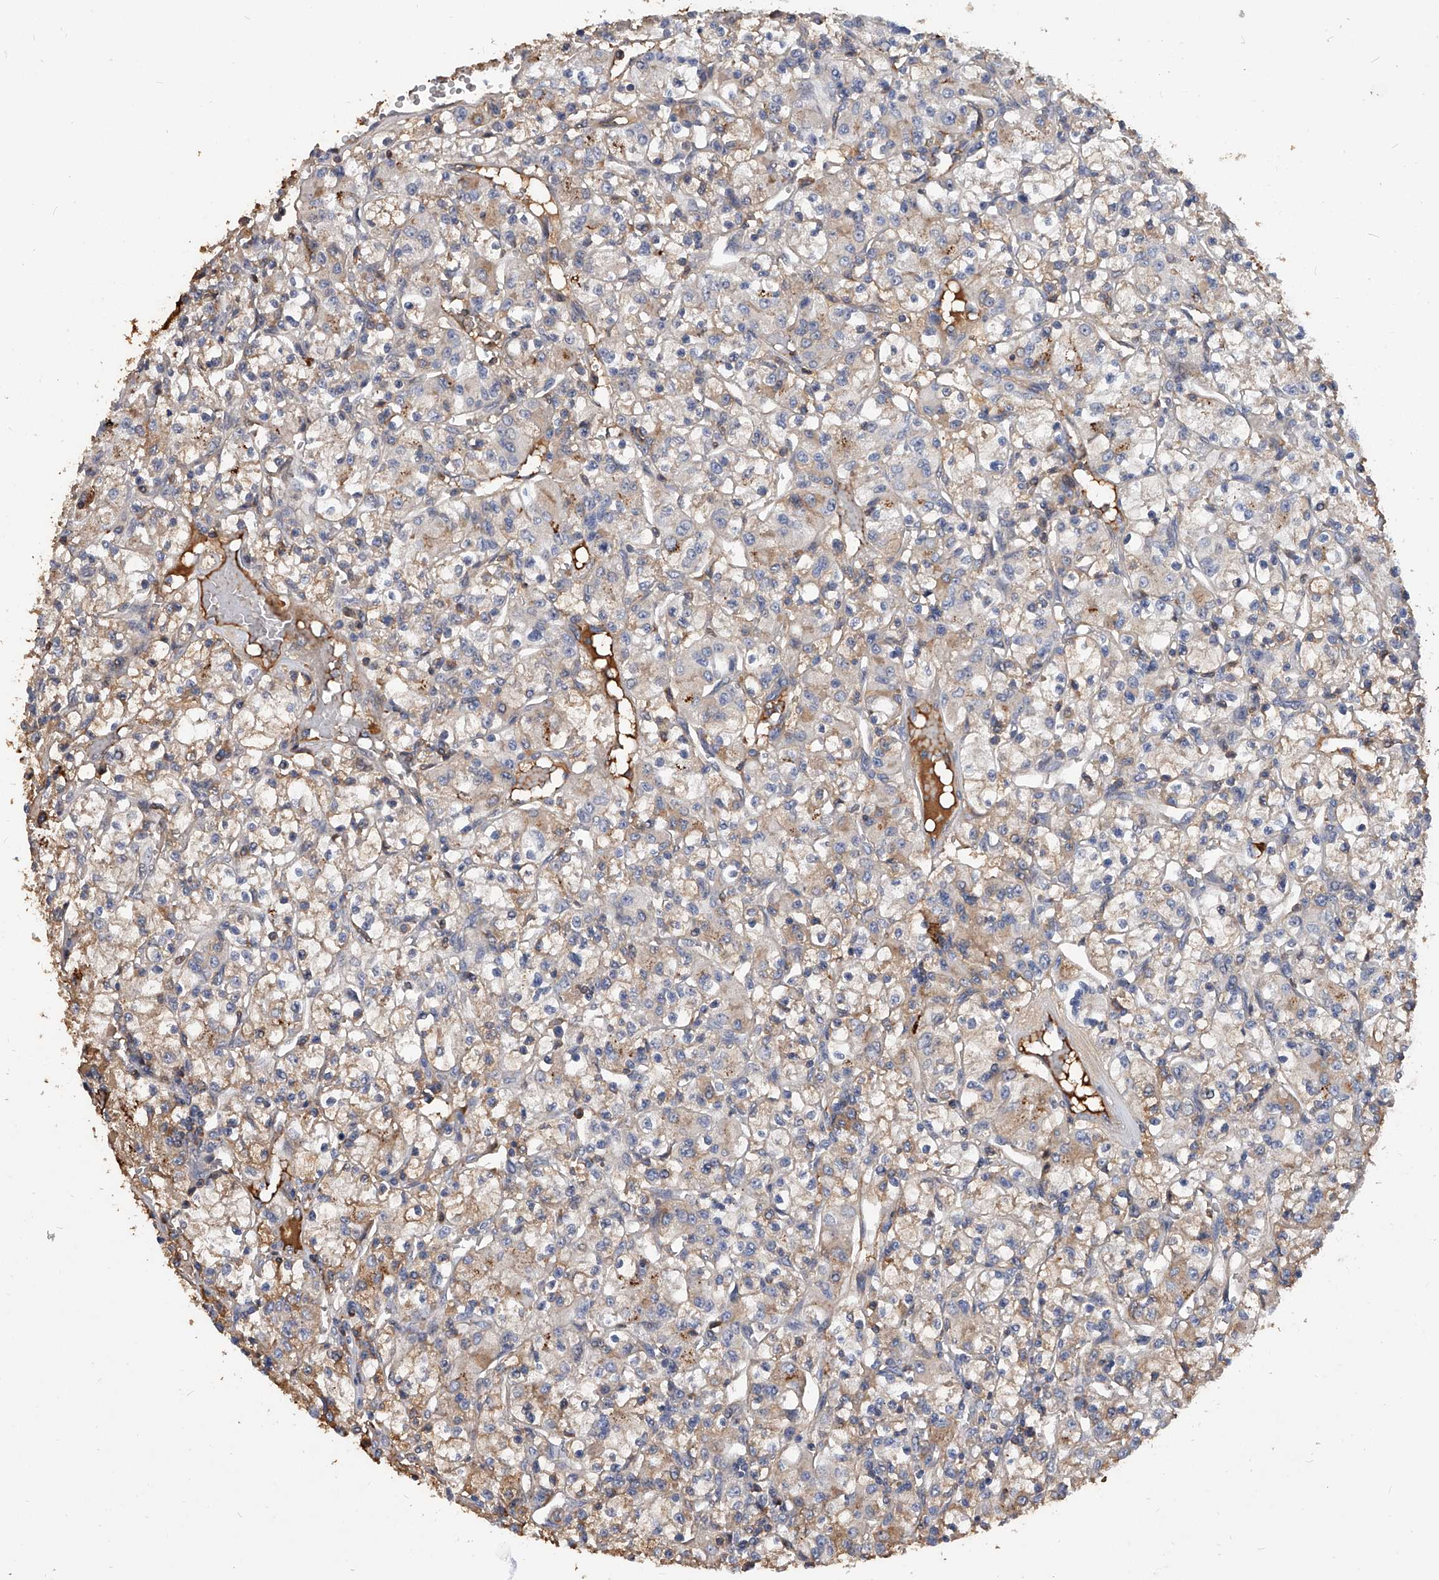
{"staining": {"intensity": "weak", "quantity": ">75%", "location": "cytoplasmic/membranous"}, "tissue": "renal cancer", "cell_type": "Tumor cells", "image_type": "cancer", "snomed": [{"axis": "morphology", "description": "Adenocarcinoma, NOS"}, {"axis": "topography", "description": "Kidney"}], "caption": "This micrograph shows immunohistochemistry (IHC) staining of human renal cancer, with low weak cytoplasmic/membranous expression in about >75% of tumor cells.", "gene": "ZNF25", "patient": {"sex": "female", "age": 59}}